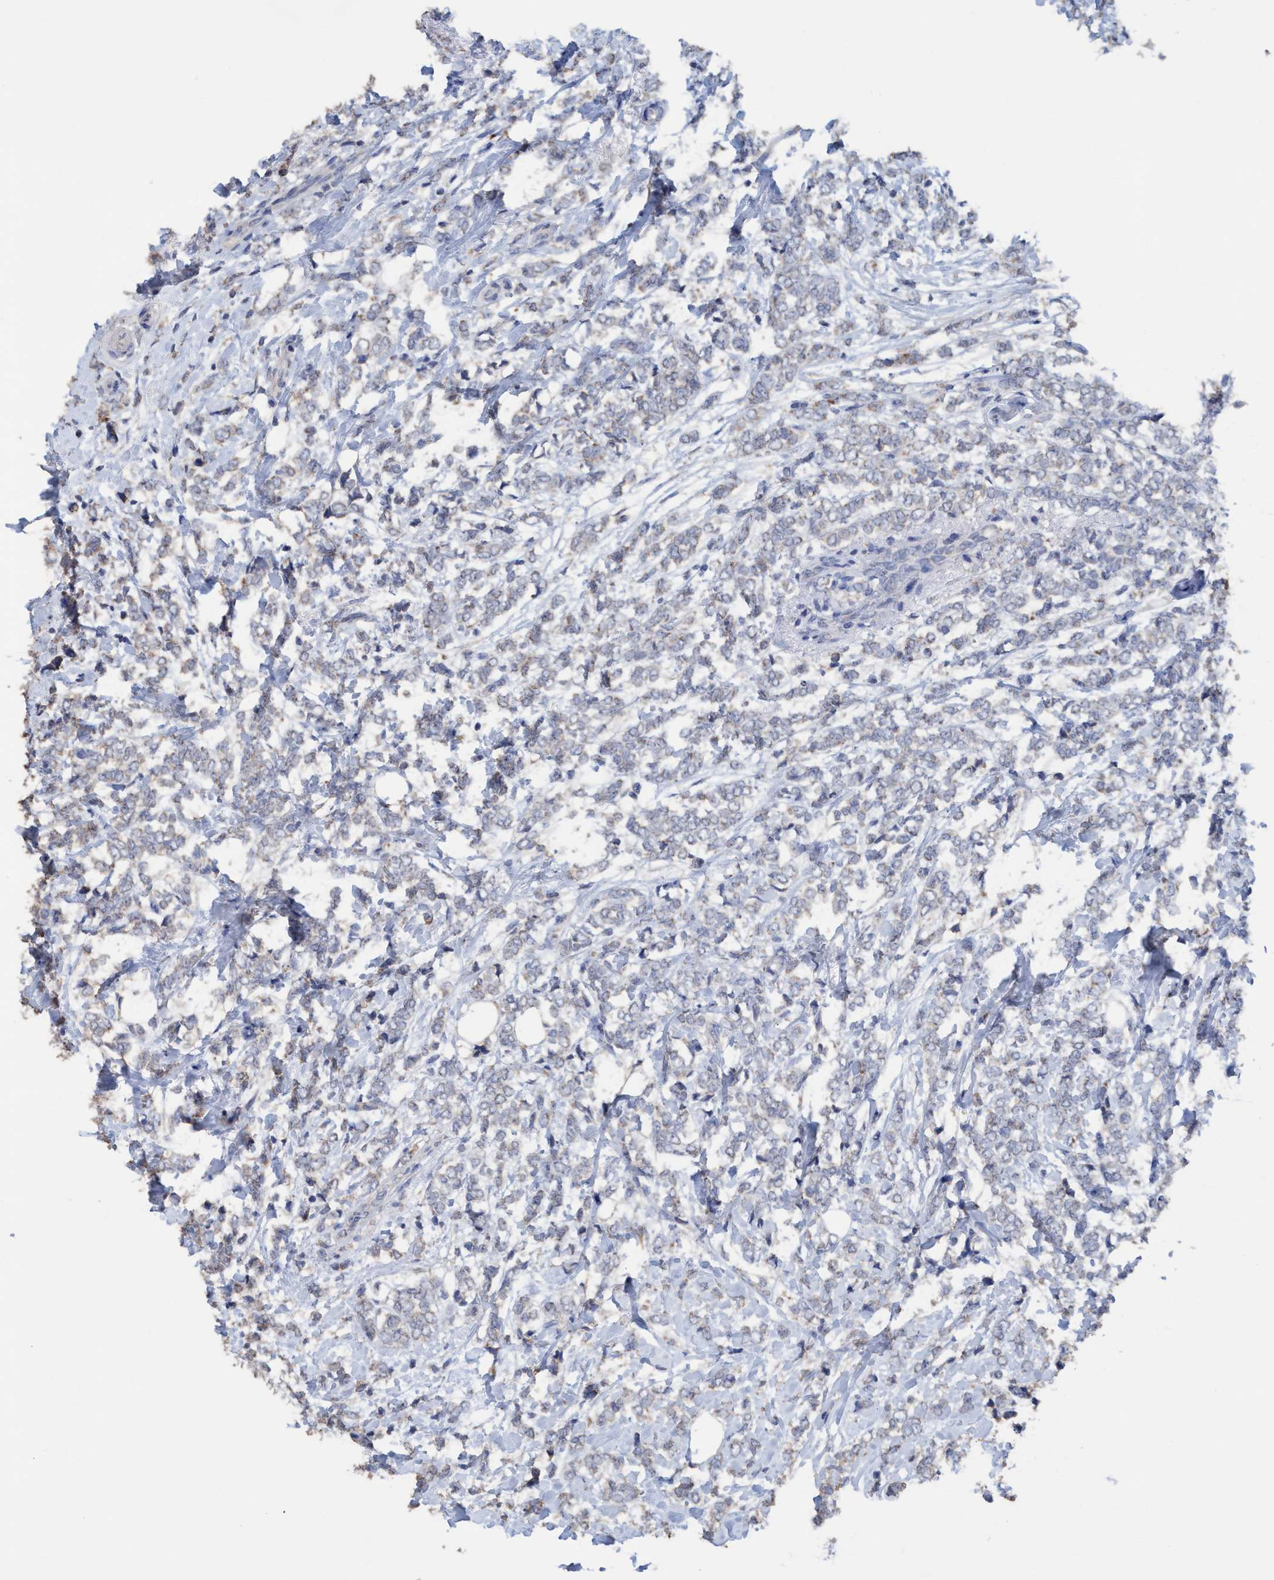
{"staining": {"intensity": "weak", "quantity": "25%-75%", "location": "cytoplasmic/membranous"}, "tissue": "breast cancer", "cell_type": "Tumor cells", "image_type": "cancer", "snomed": [{"axis": "morphology", "description": "Normal tissue, NOS"}, {"axis": "morphology", "description": "Lobular carcinoma"}, {"axis": "topography", "description": "Breast"}], "caption": "Immunohistochemistry photomicrograph of breast cancer stained for a protein (brown), which shows low levels of weak cytoplasmic/membranous positivity in about 25%-75% of tumor cells.", "gene": "RSAD1", "patient": {"sex": "female", "age": 47}}